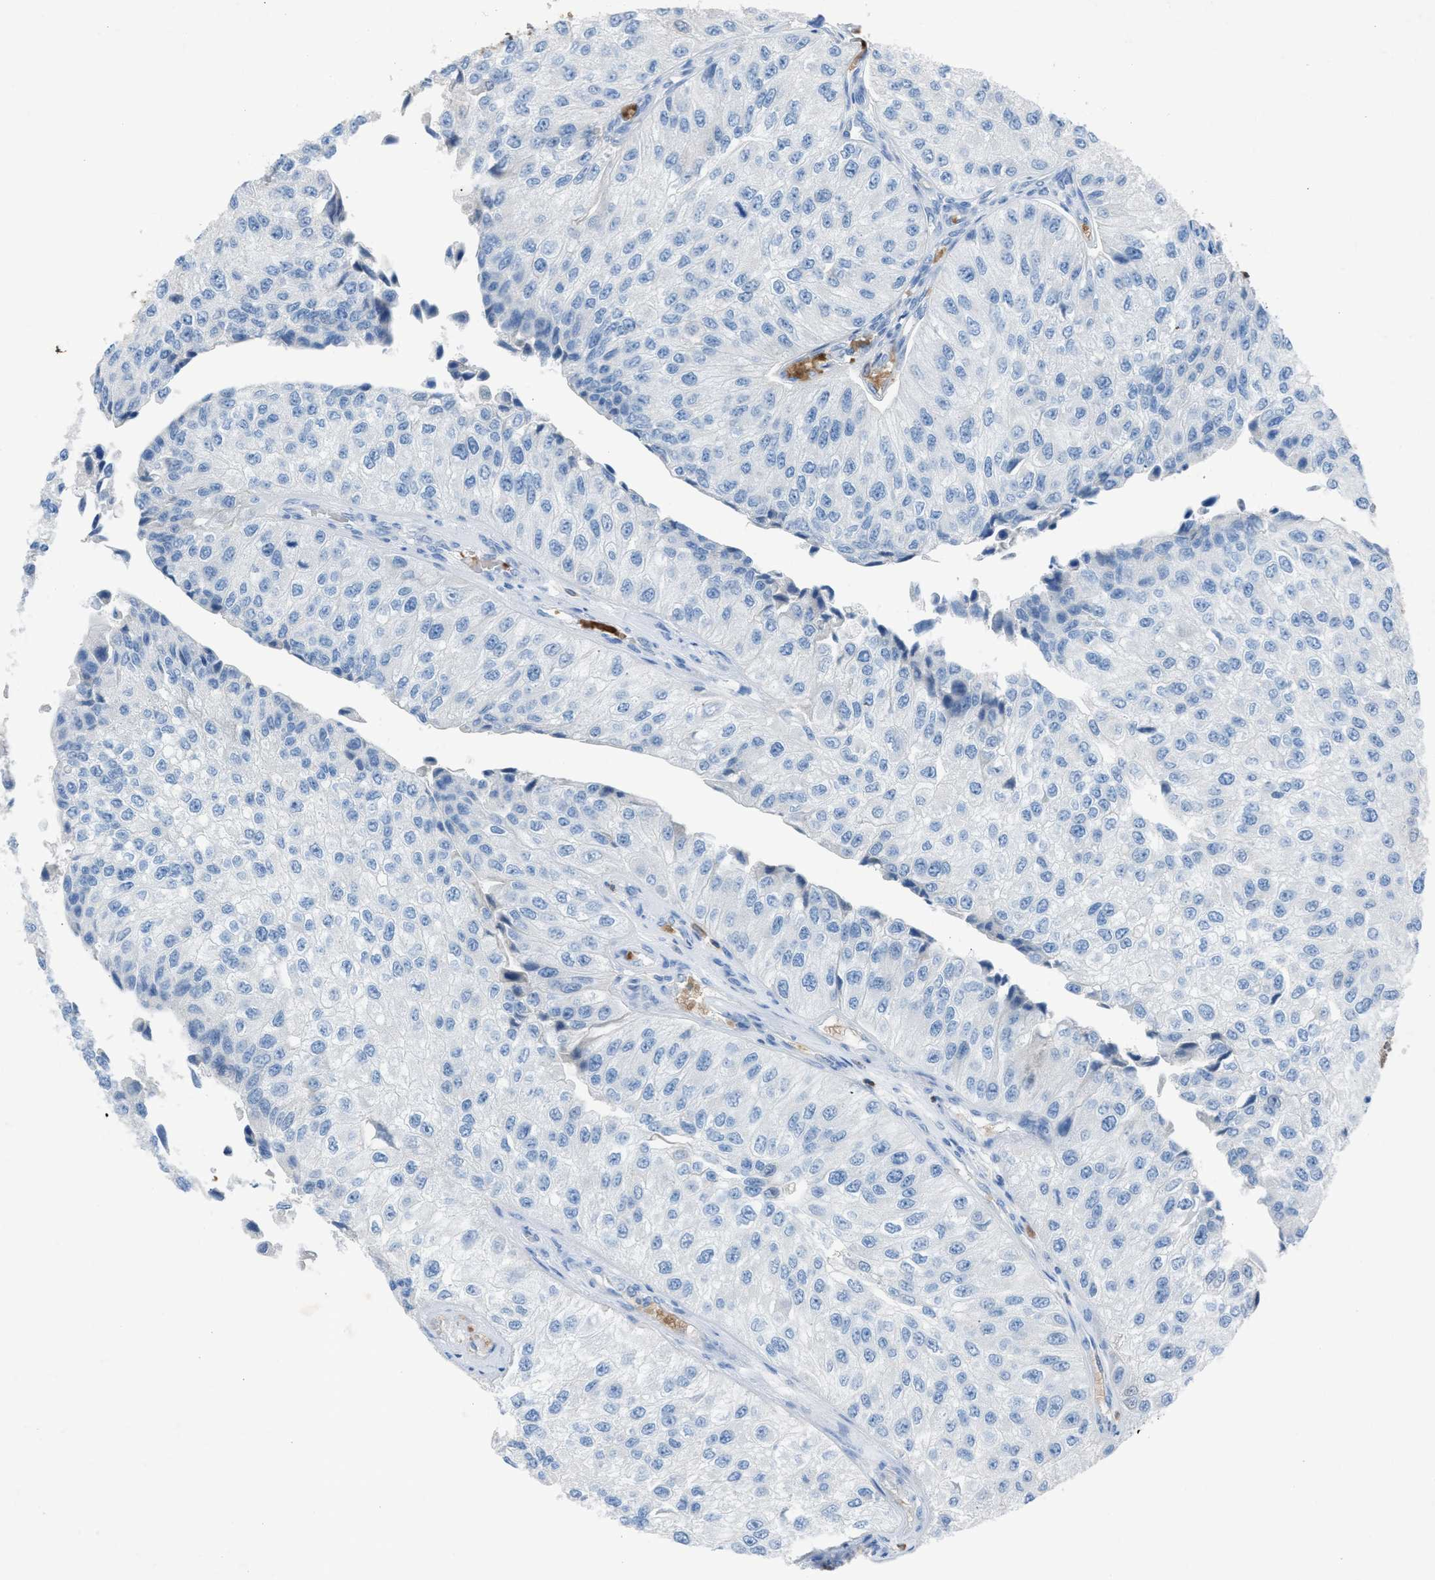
{"staining": {"intensity": "negative", "quantity": "none", "location": "none"}, "tissue": "urothelial cancer", "cell_type": "Tumor cells", "image_type": "cancer", "snomed": [{"axis": "morphology", "description": "Urothelial carcinoma, High grade"}, {"axis": "topography", "description": "Kidney"}, {"axis": "topography", "description": "Urinary bladder"}], "caption": "High power microscopy photomicrograph of an immunohistochemistry (IHC) image of urothelial carcinoma (high-grade), revealing no significant staining in tumor cells.", "gene": "CFAP77", "patient": {"sex": "male", "age": 77}}